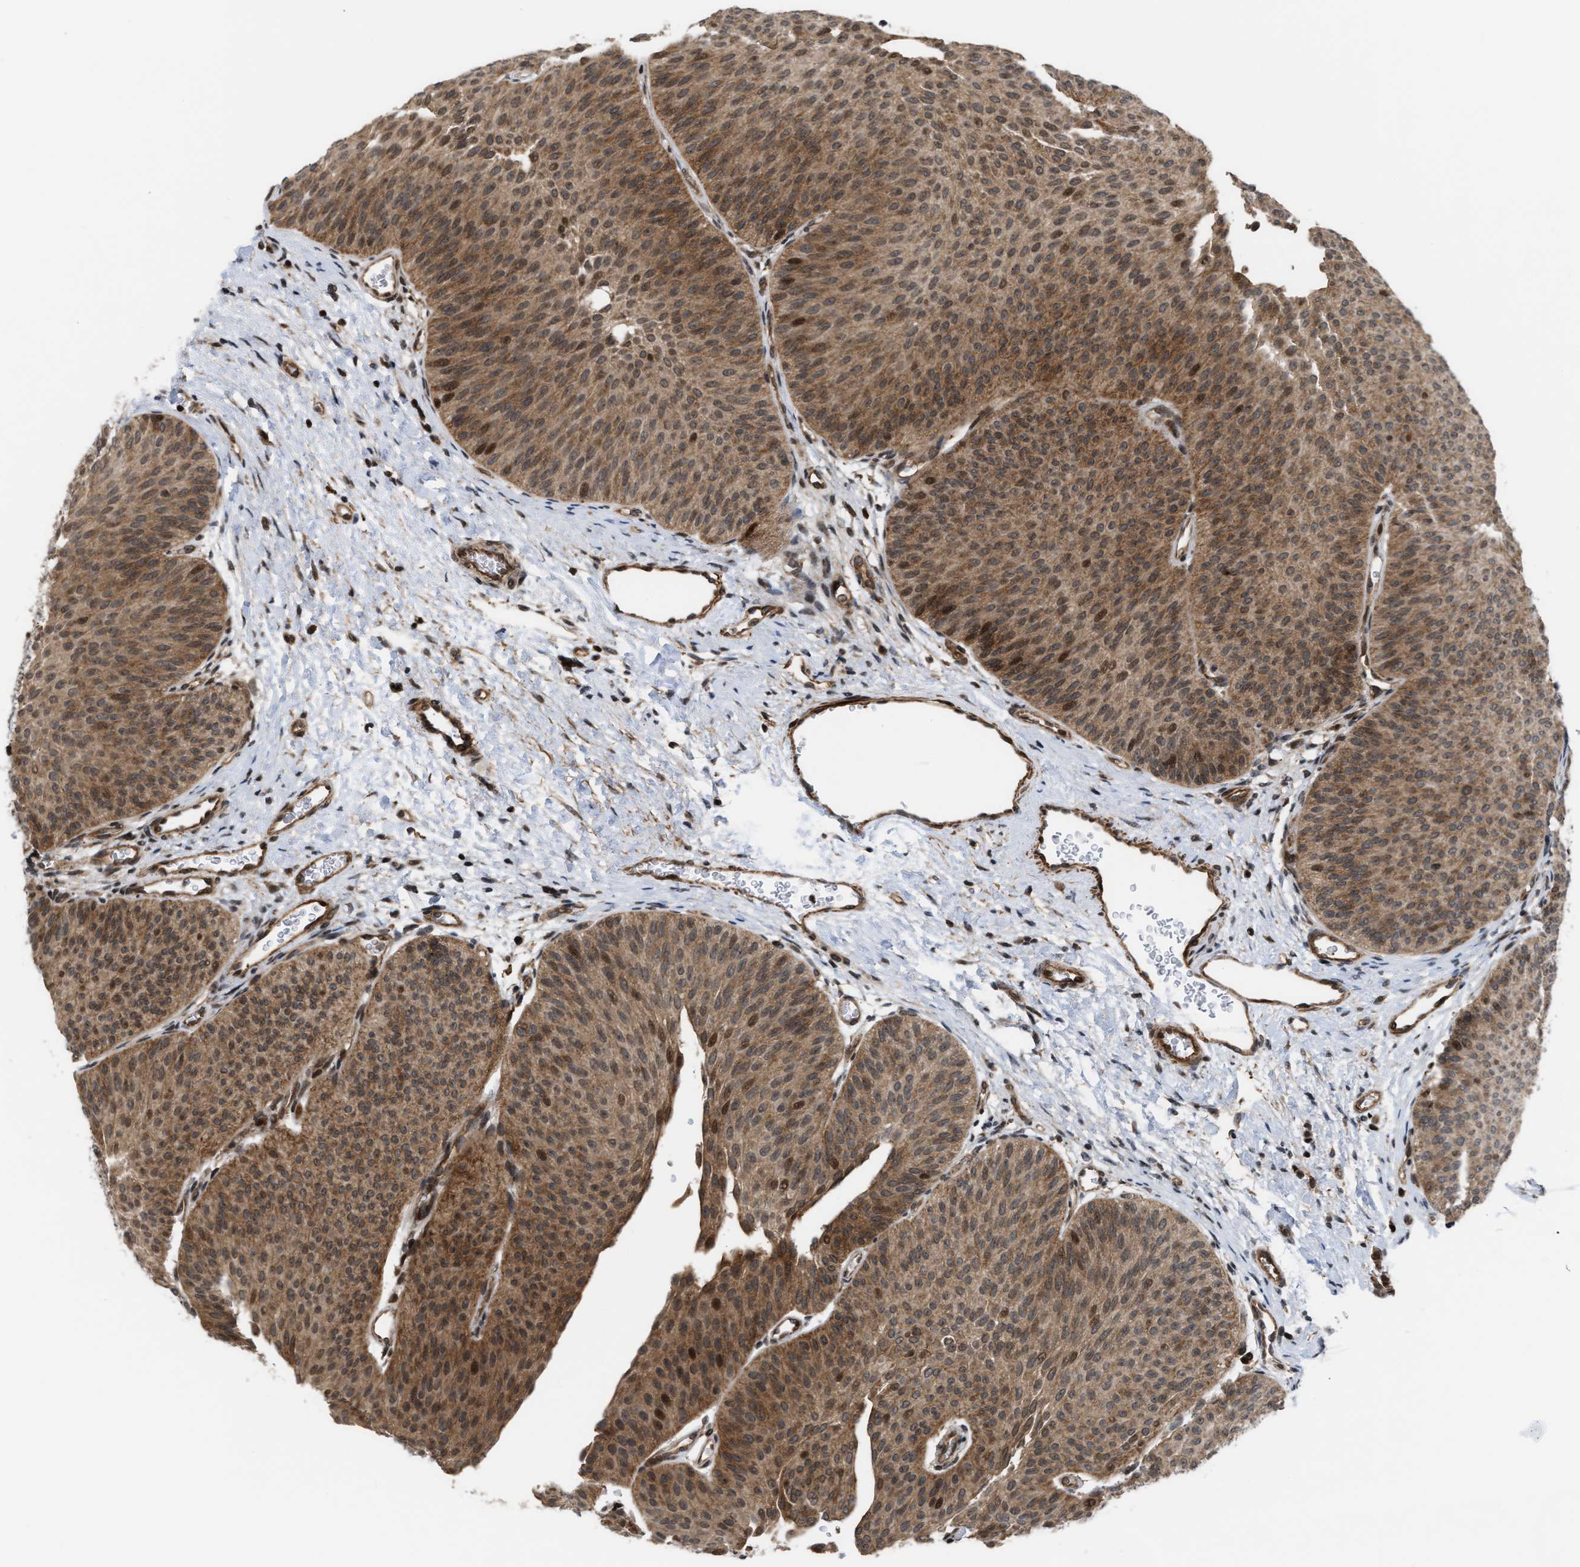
{"staining": {"intensity": "moderate", "quantity": ">75%", "location": "cytoplasmic/membranous,nuclear"}, "tissue": "urothelial cancer", "cell_type": "Tumor cells", "image_type": "cancer", "snomed": [{"axis": "morphology", "description": "Urothelial carcinoma, Low grade"}, {"axis": "topography", "description": "Urinary bladder"}], "caption": "This is an image of IHC staining of urothelial cancer, which shows moderate expression in the cytoplasmic/membranous and nuclear of tumor cells.", "gene": "STAU2", "patient": {"sex": "female", "age": 60}}